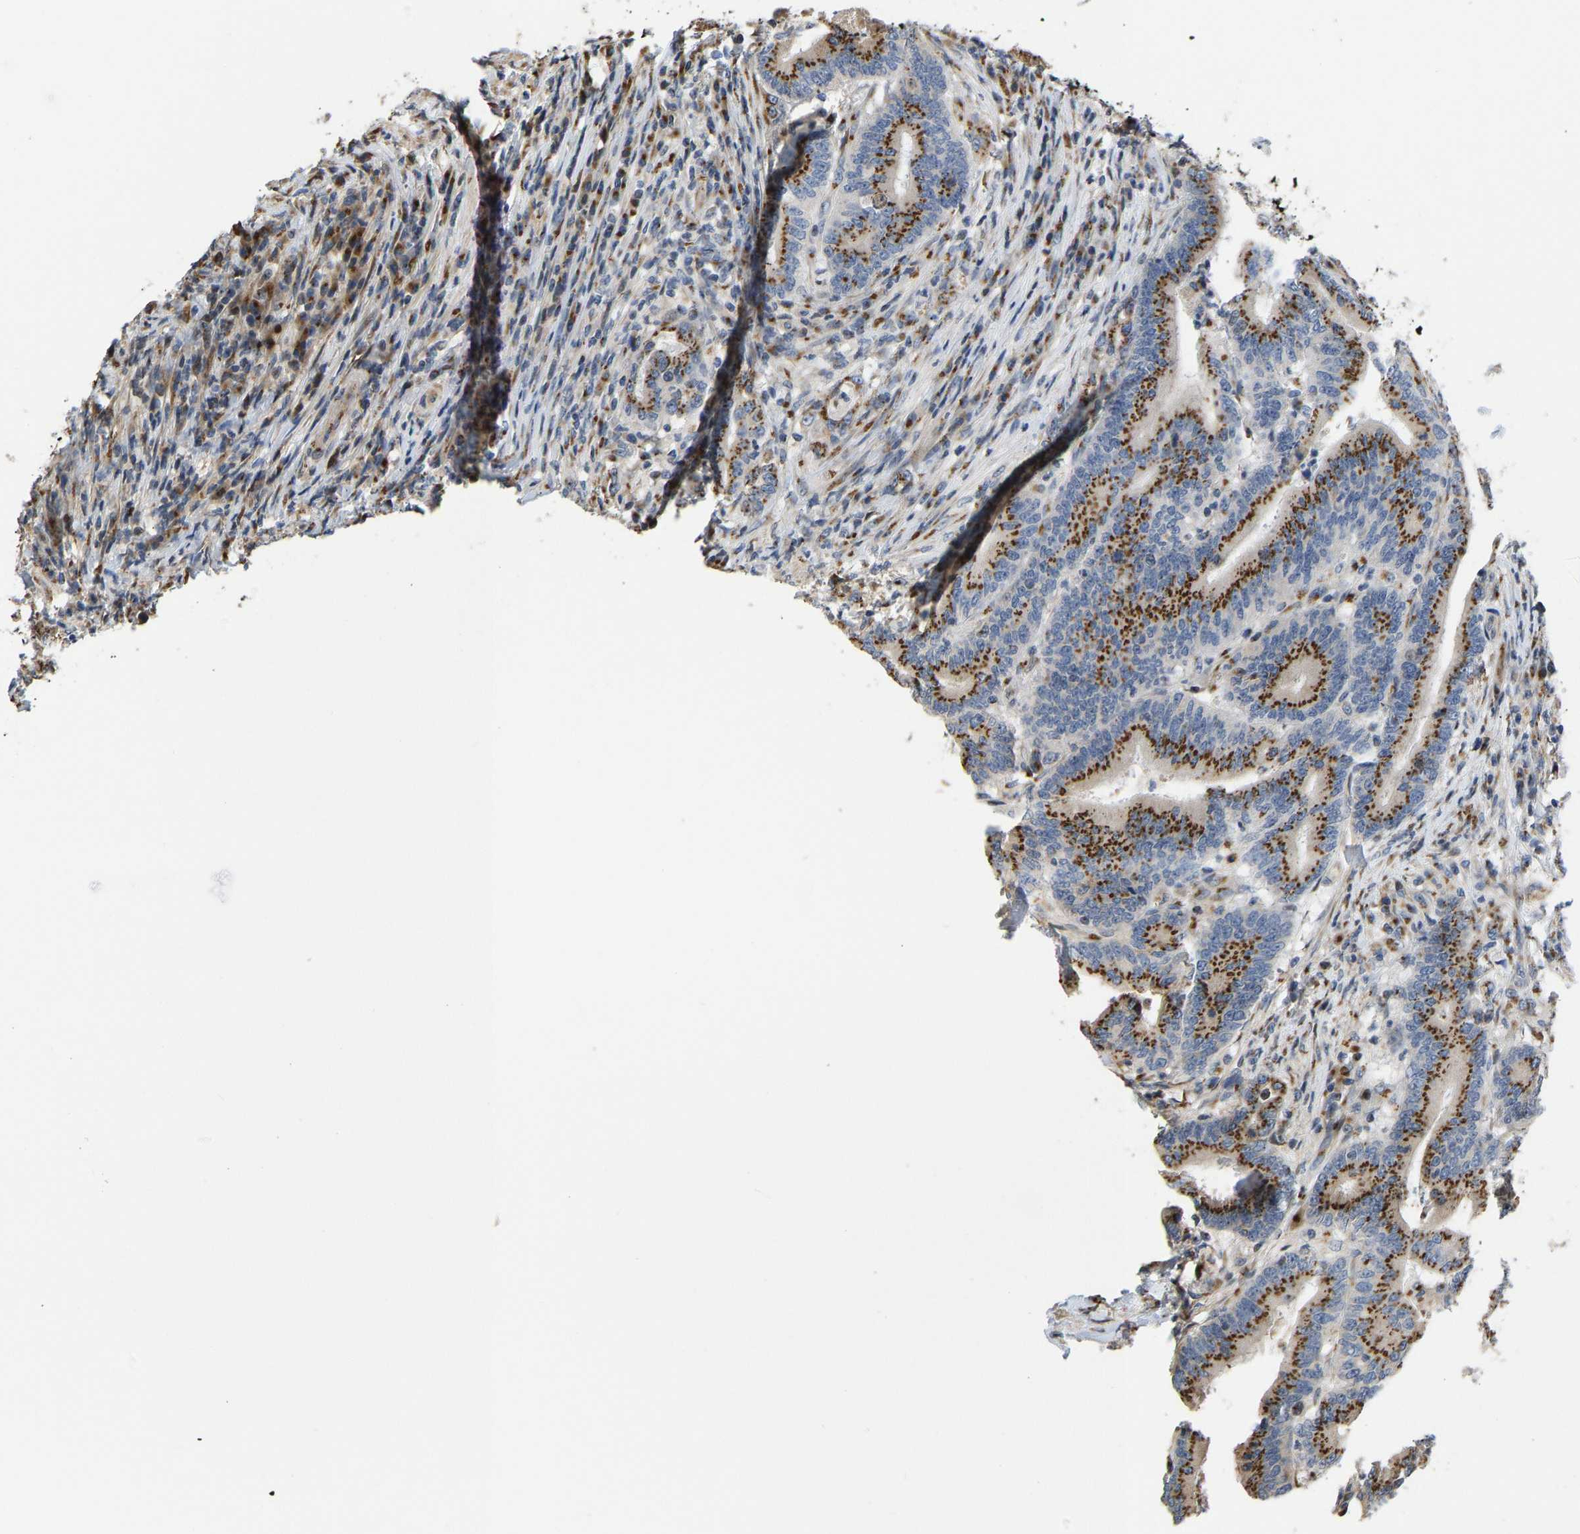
{"staining": {"intensity": "strong", "quantity": ">75%", "location": "cytoplasmic/membranous"}, "tissue": "colorectal cancer", "cell_type": "Tumor cells", "image_type": "cancer", "snomed": [{"axis": "morphology", "description": "Adenocarcinoma, NOS"}, {"axis": "topography", "description": "Colon"}], "caption": "Immunohistochemistry (IHC) histopathology image of neoplastic tissue: human colorectal adenocarcinoma stained using IHC demonstrates high levels of strong protein expression localized specifically in the cytoplasmic/membranous of tumor cells, appearing as a cytoplasmic/membranous brown color.", "gene": "YIPF4", "patient": {"sex": "female", "age": 66}}